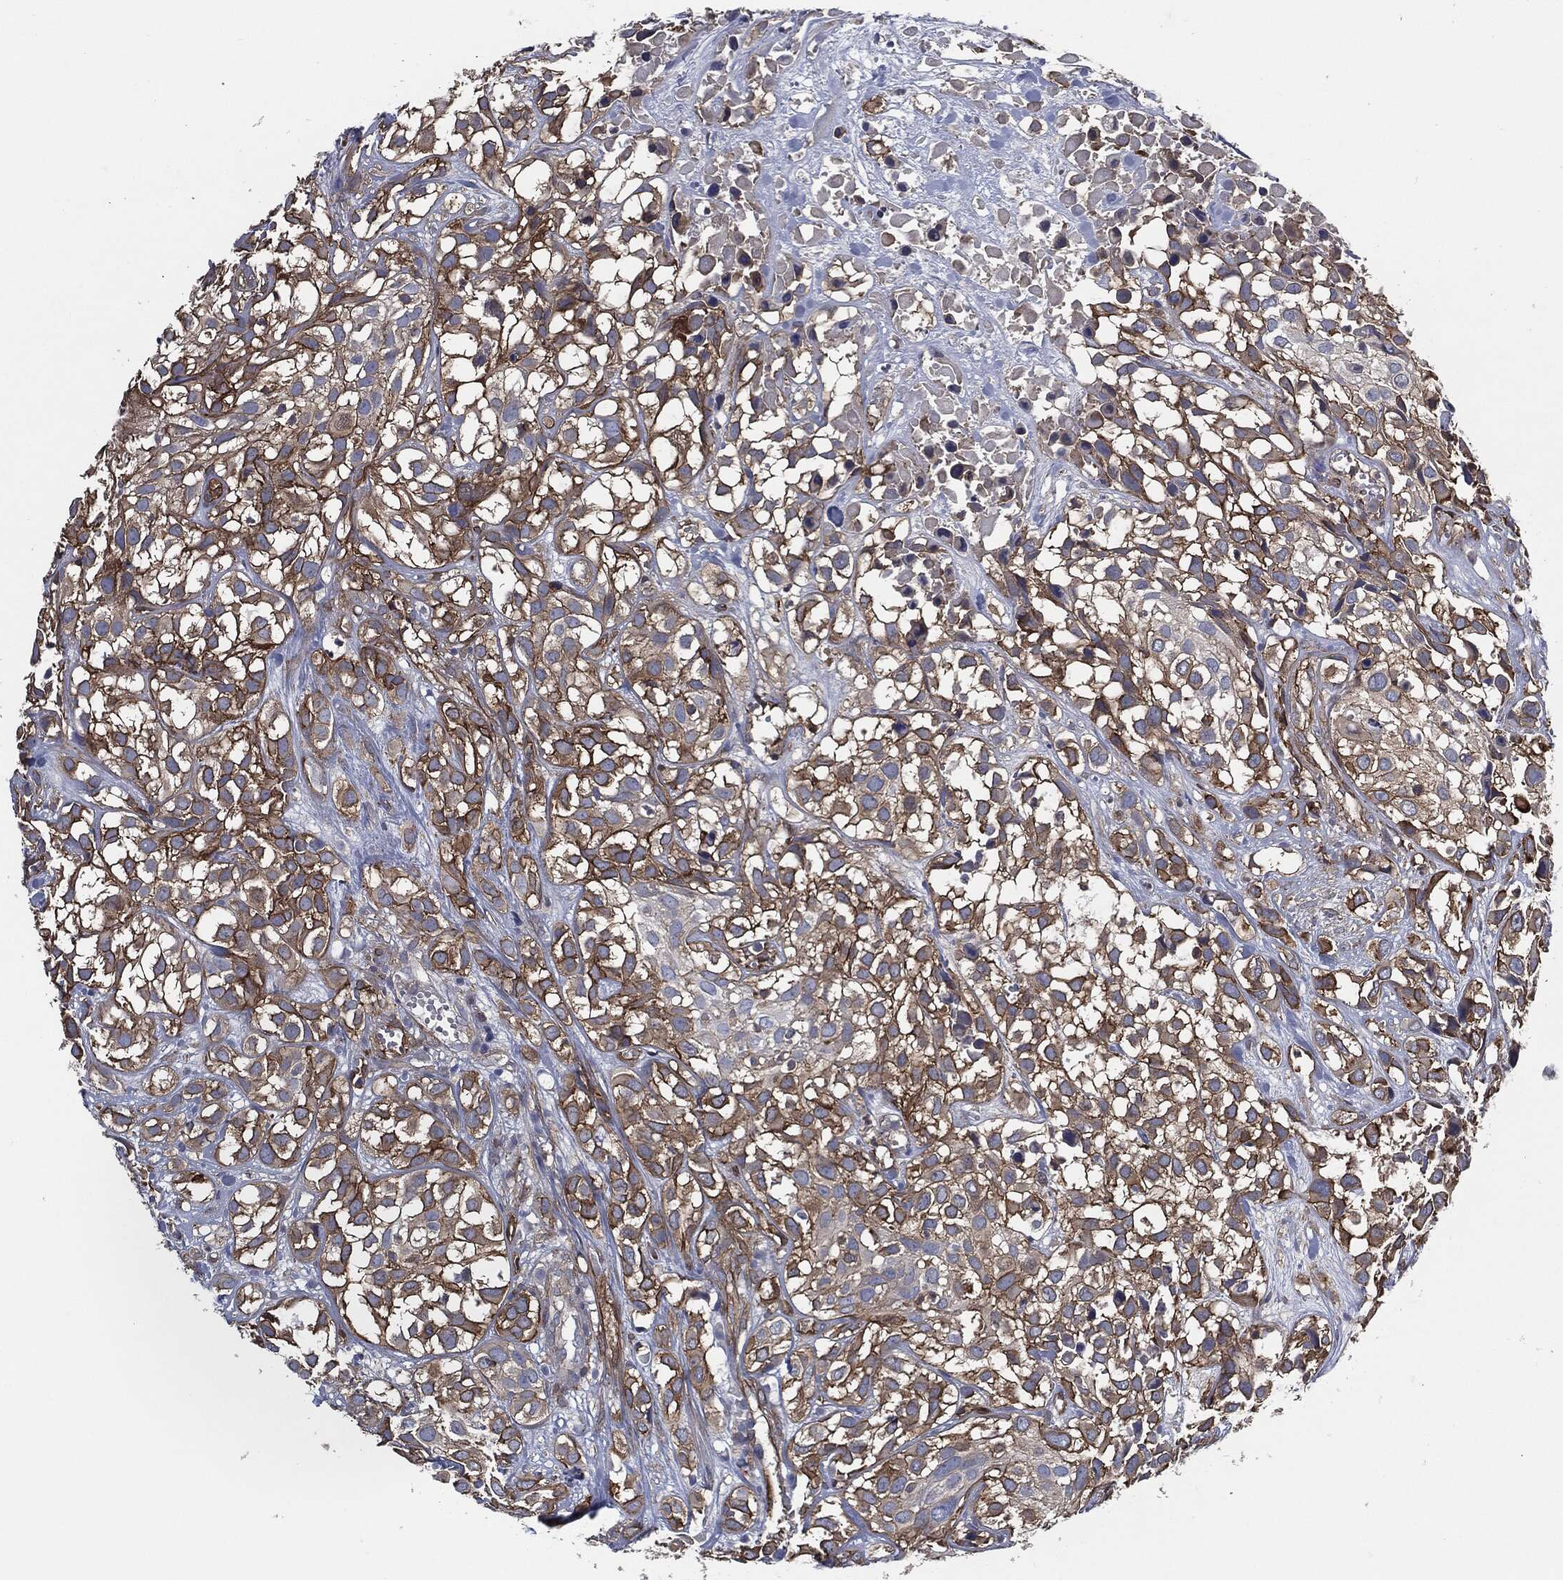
{"staining": {"intensity": "strong", "quantity": "25%-75%", "location": "cytoplasmic/membranous"}, "tissue": "urothelial cancer", "cell_type": "Tumor cells", "image_type": "cancer", "snomed": [{"axis": "morphology", "description": "Urothelial carcinoma, High grade"}, {"axis": "topography", "description": "Urinary bladder"}], "caption": "Brown immunohistochemical staining in human urothelial carcinoma (high-grade) reveals strong cytoplasmic/membranous staining in about 25%-75% of tumor cells. (brown staining indicates protein expression, while blue staining denotes nuclei).", "gene": "SVIL", "patient": {"sex": "male", "age": 56}}